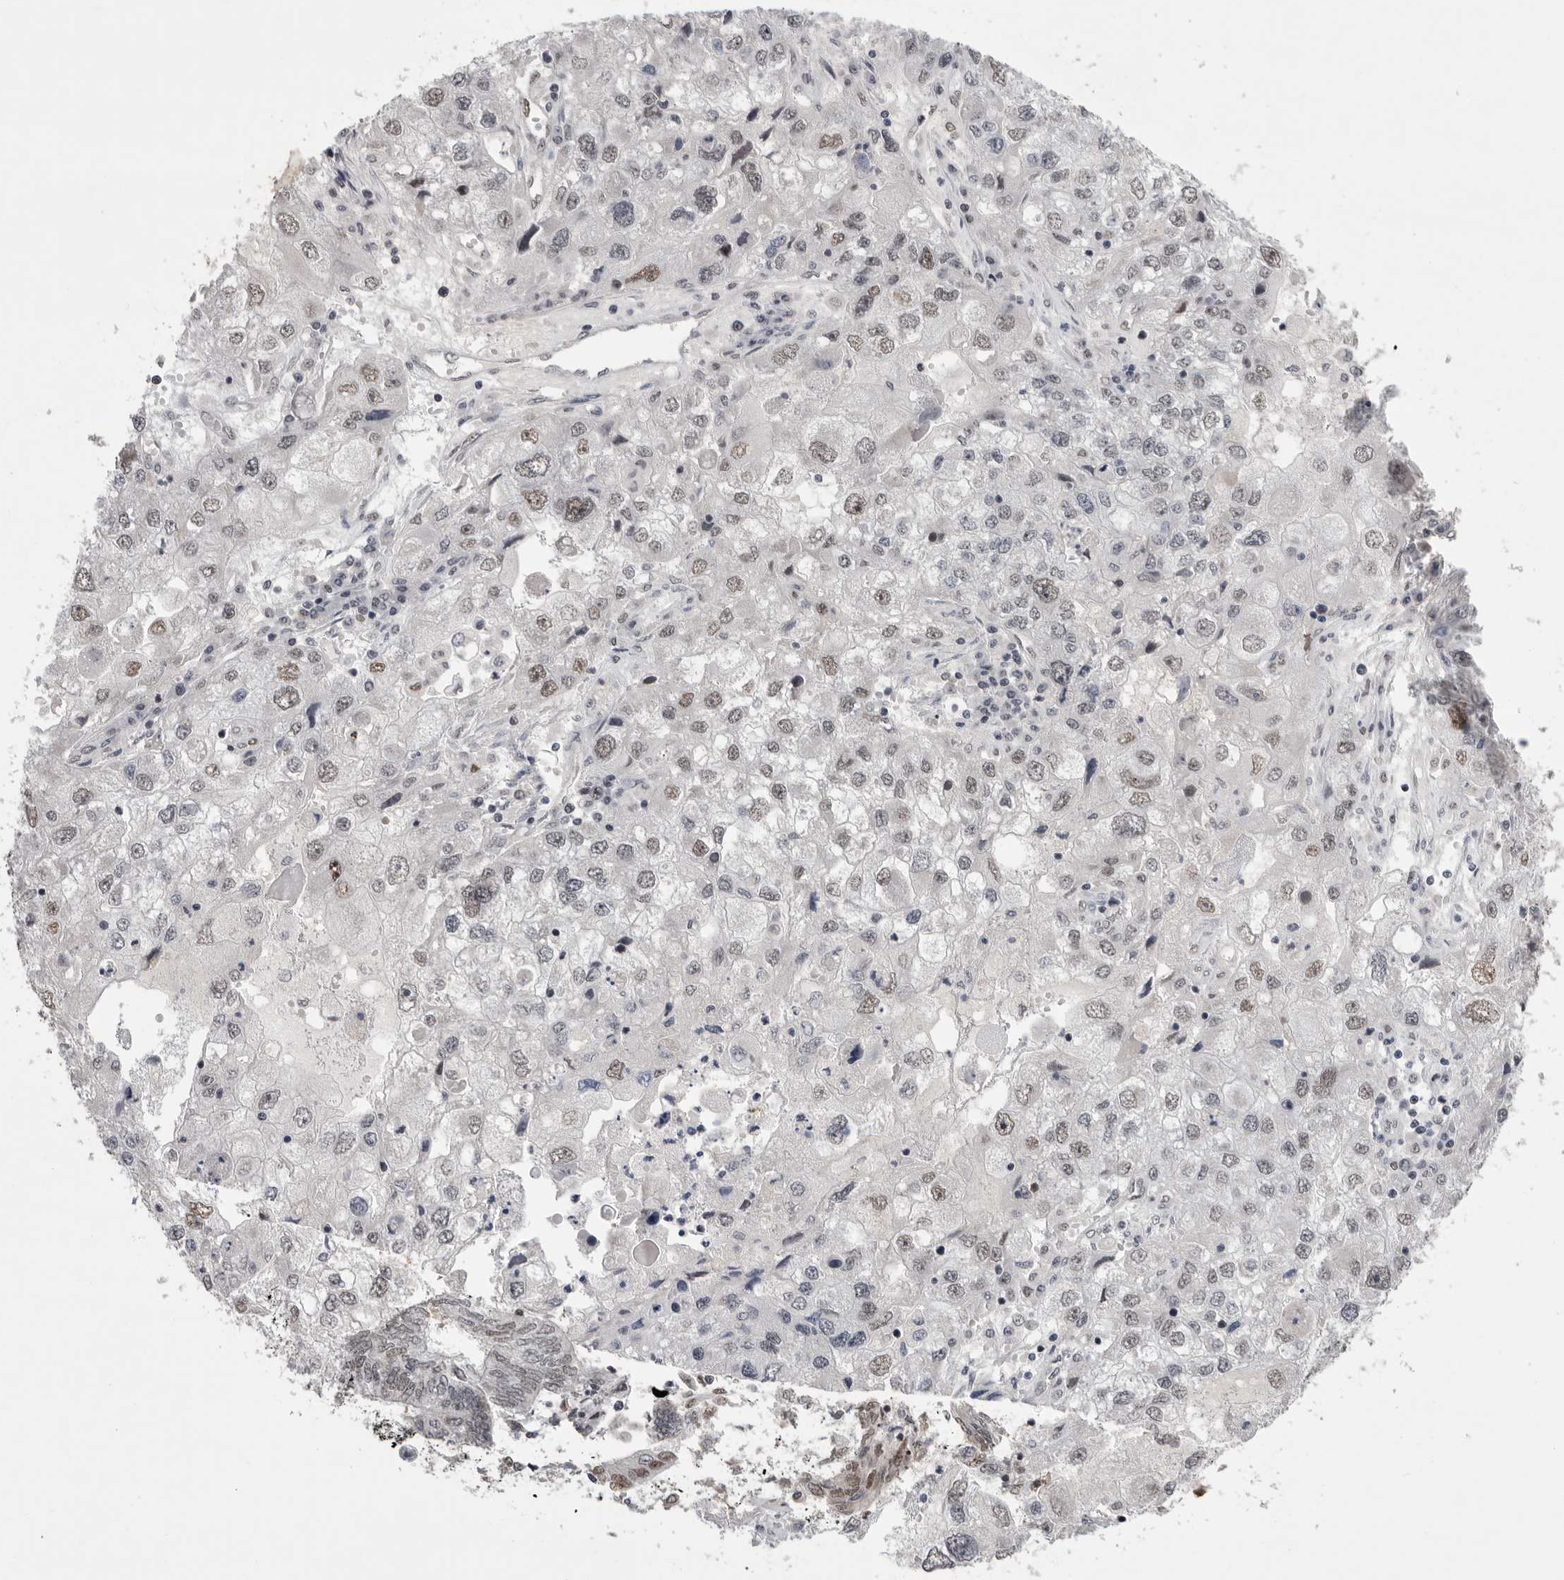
{"staining": {"intensity": "weak", "quantity": "25%-75%", "location": "nuclear"}, "tissue": "endometrial cancer", "cell_type": "Tumor cells", "image_type": "cancer", "snomed": [{"axis": "morphology", "description": "Adenocarcinoma, NOS"}, {"axis": "topography", "description": "Uterus"}], "caption": "A high-resolution photomicrograph shows immunohistochemistry (IHC) staining of endometrial cancer (adenocarcinoma), which demonstrates weak nuclear expression in about 25%-75% of tumor cells.", "gene": "POU5F1", "patient": {"sex": "female", "age": 77}}